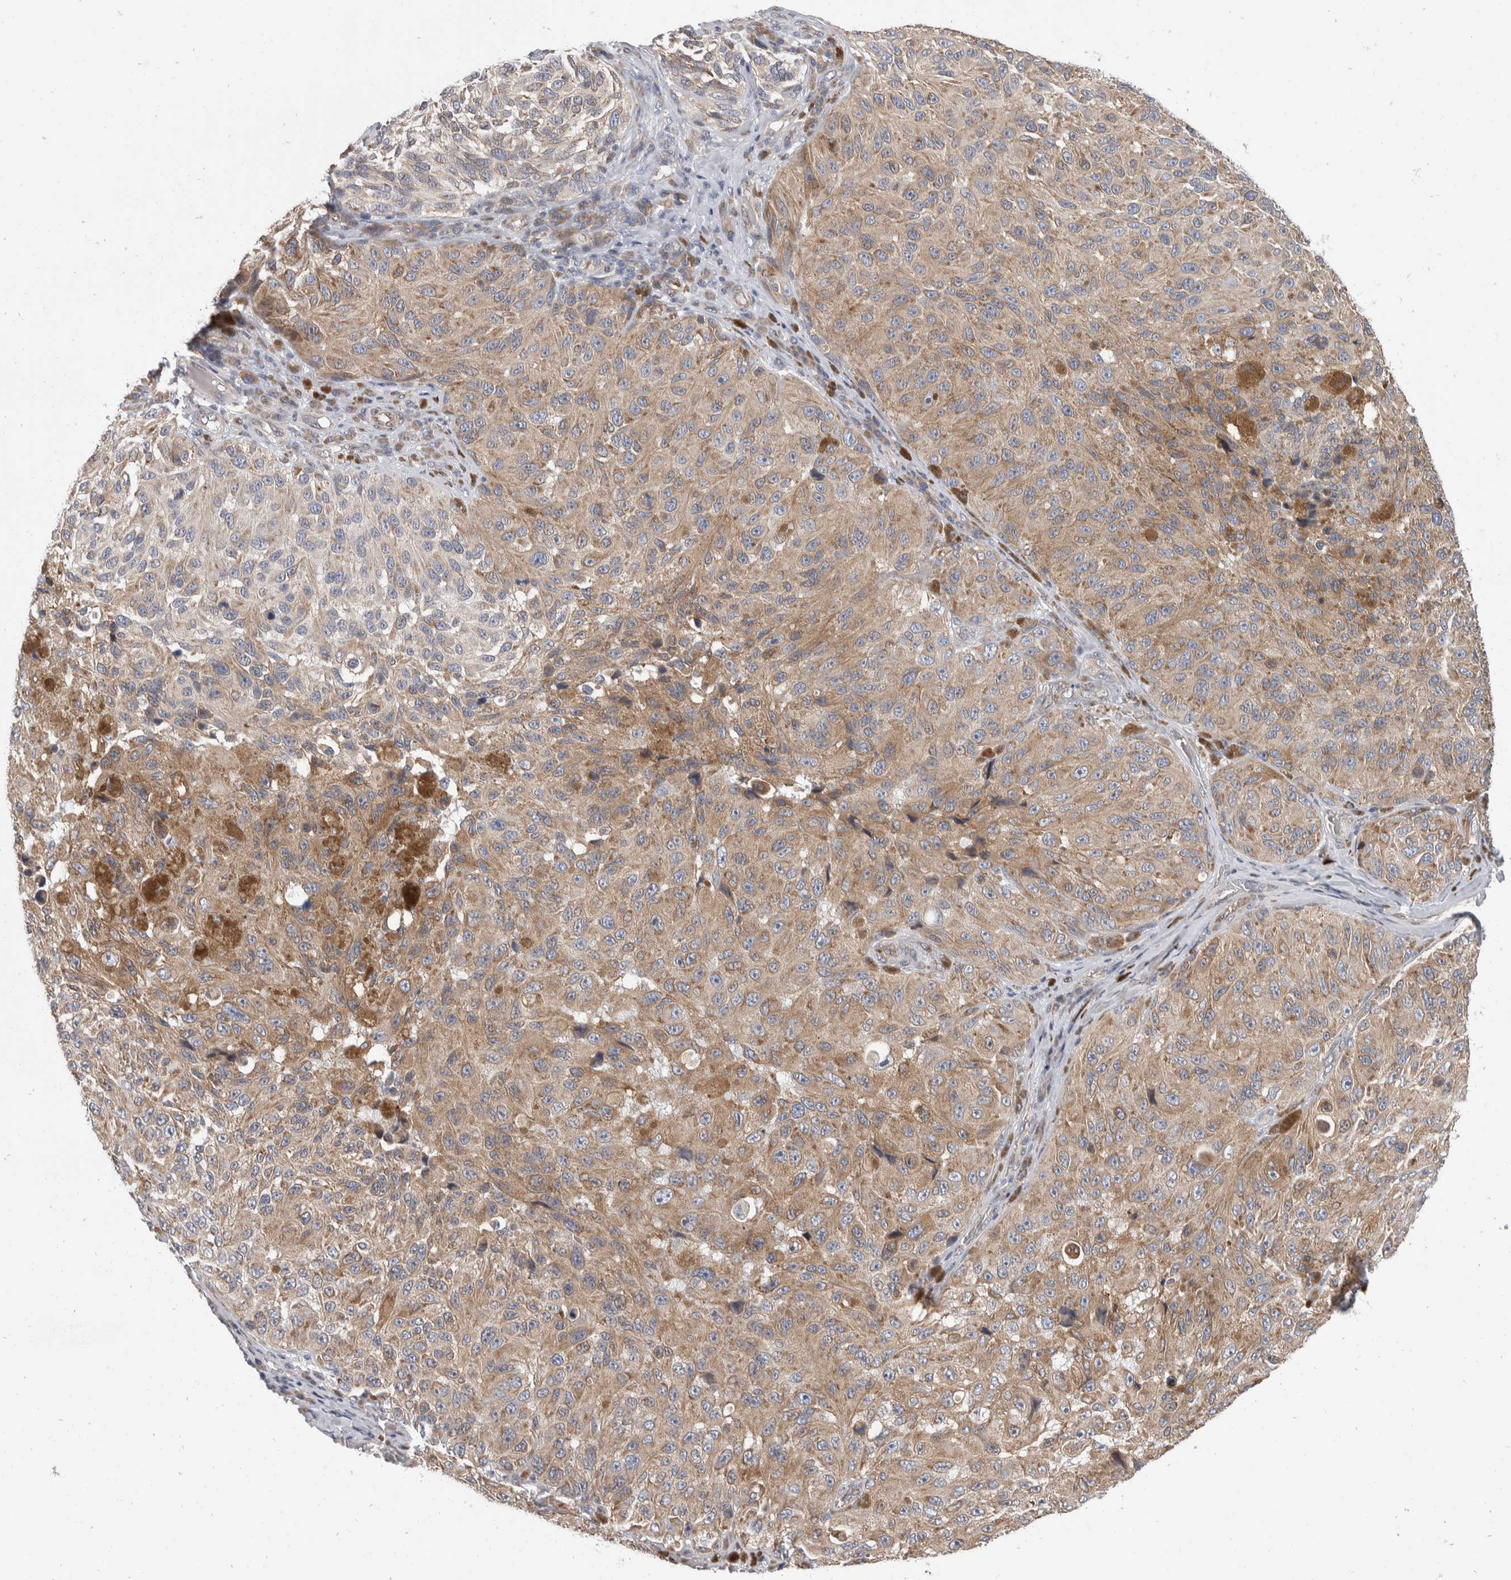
{"staining": {"intensity": "moderate", "quantity": ">75%", "location": "cytoplasmic/membranous"}, "tissue": "melanoma", "cell_type": "Tumor cells", "image_type": "cancer", "snomed": [{"axis": "morphology", "description": "Malignant melanoma, NOS"}, {"axis": "topography", "description": "Skin"}], "caption": "Melanoma stained with DAB (3,3'-diaminobenzidine) immunohistochemistry exhibits medium levels of moderate cytoplasmic/membranous positivity in about >75% of tumor cells. (DAB (3,3'-diaminobenzidine) IHC with brightfield microscopy, high magnification).", "gene": "TMEM245", "patient": {"sex": "female", "age": 73}}